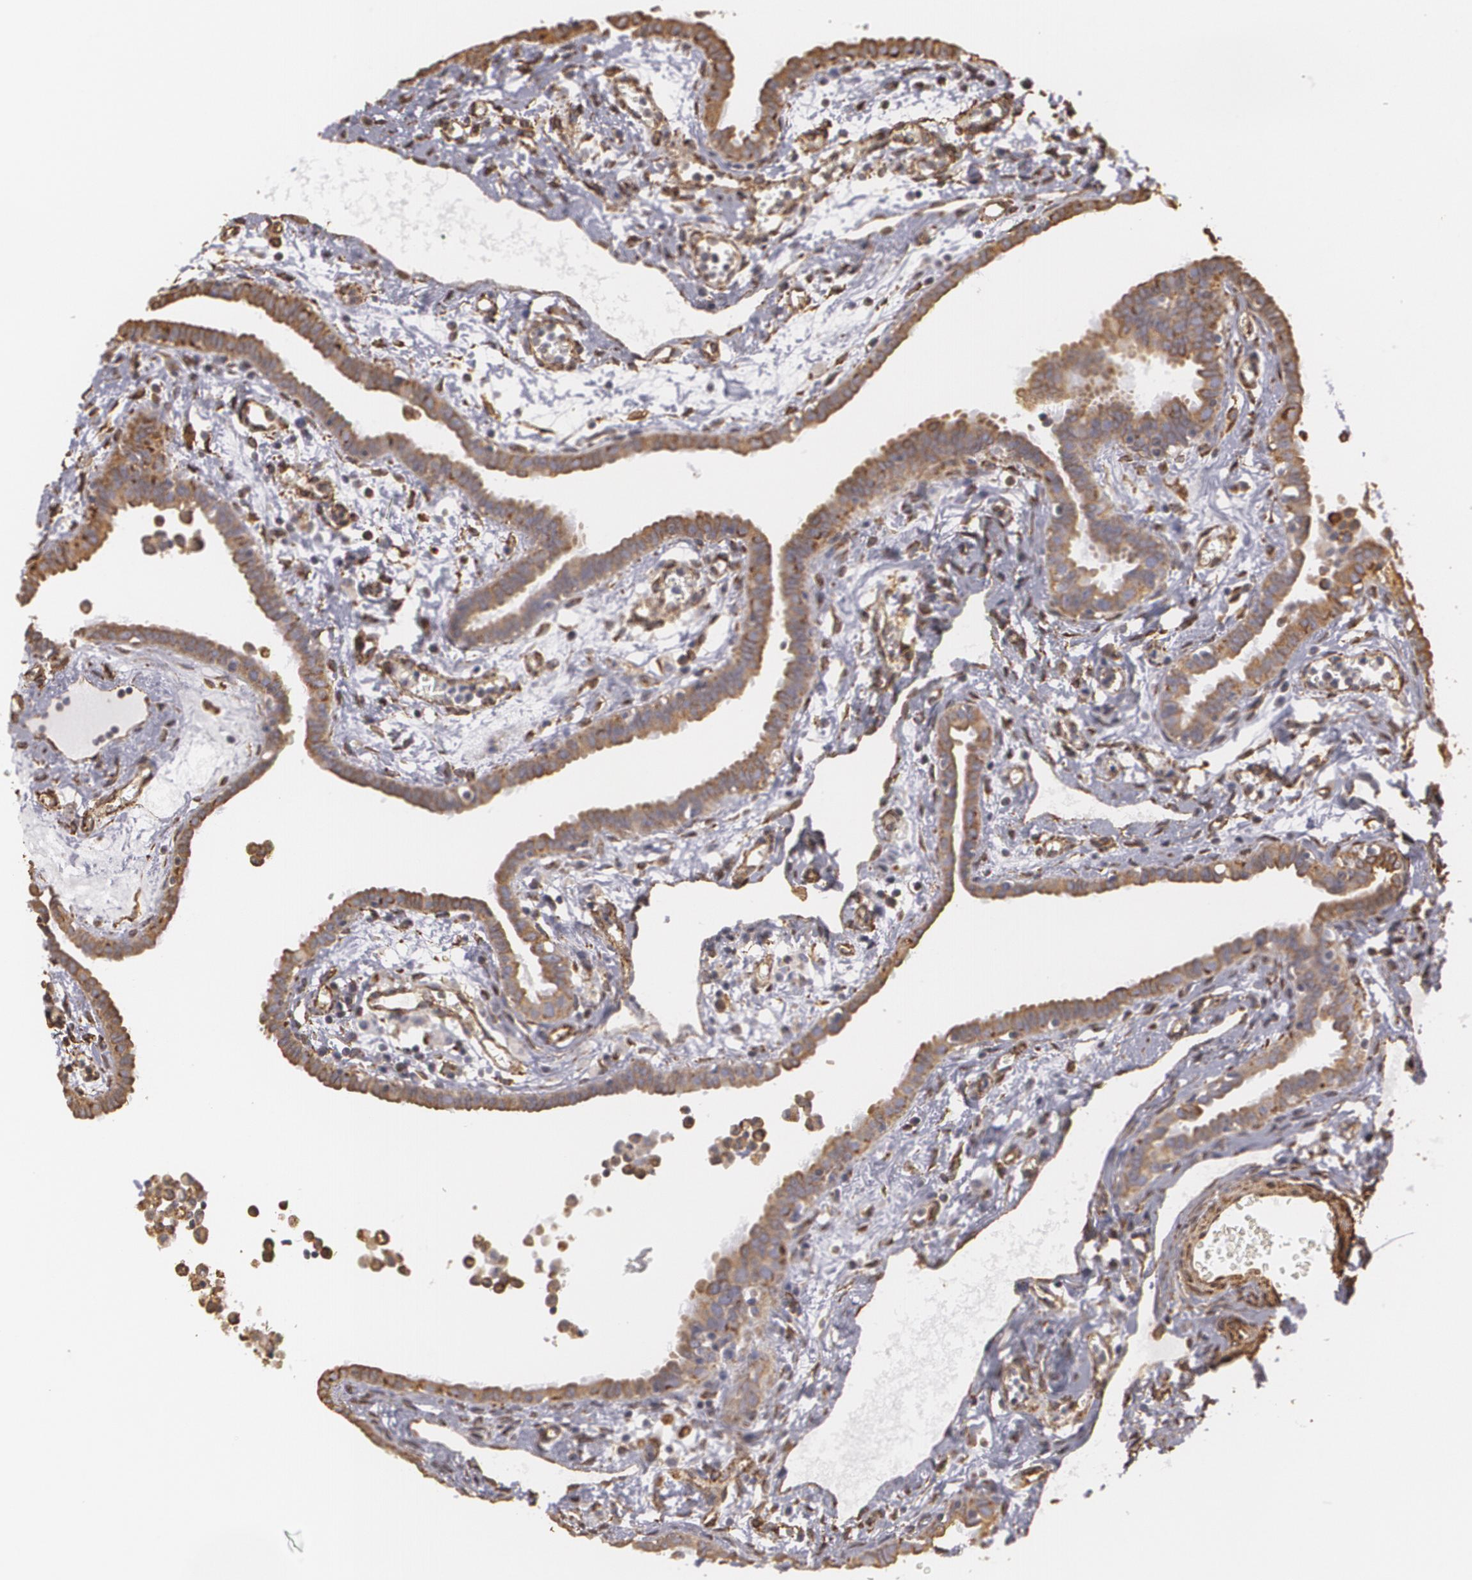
{"staining": {"intensity": "moderate", "quantity": ">75%", "location": "cytoplasmic/membranous"}, "tissue": "fallopian tube", "cell_type": "Glandular cells", "image_type": "normal", "snomed": [{"axis": "morphology", "description": "Normal tissue, NOS"}, {"axis": "topography", "description": "Fallopian tube"}], "caption": "Immunohistochemistry (IHC) of benign human fallopian tube reveals medium levels of moderate cytoplasmic/membranous staining in about >75% of glandular cells. The staining is performed using DAB brown chromogen to label protein expression. The nuclei are counter-stained blue using hematoxylin.", "gene": "CYB5R3", "patient": {"sex": "female", "age": 54}}